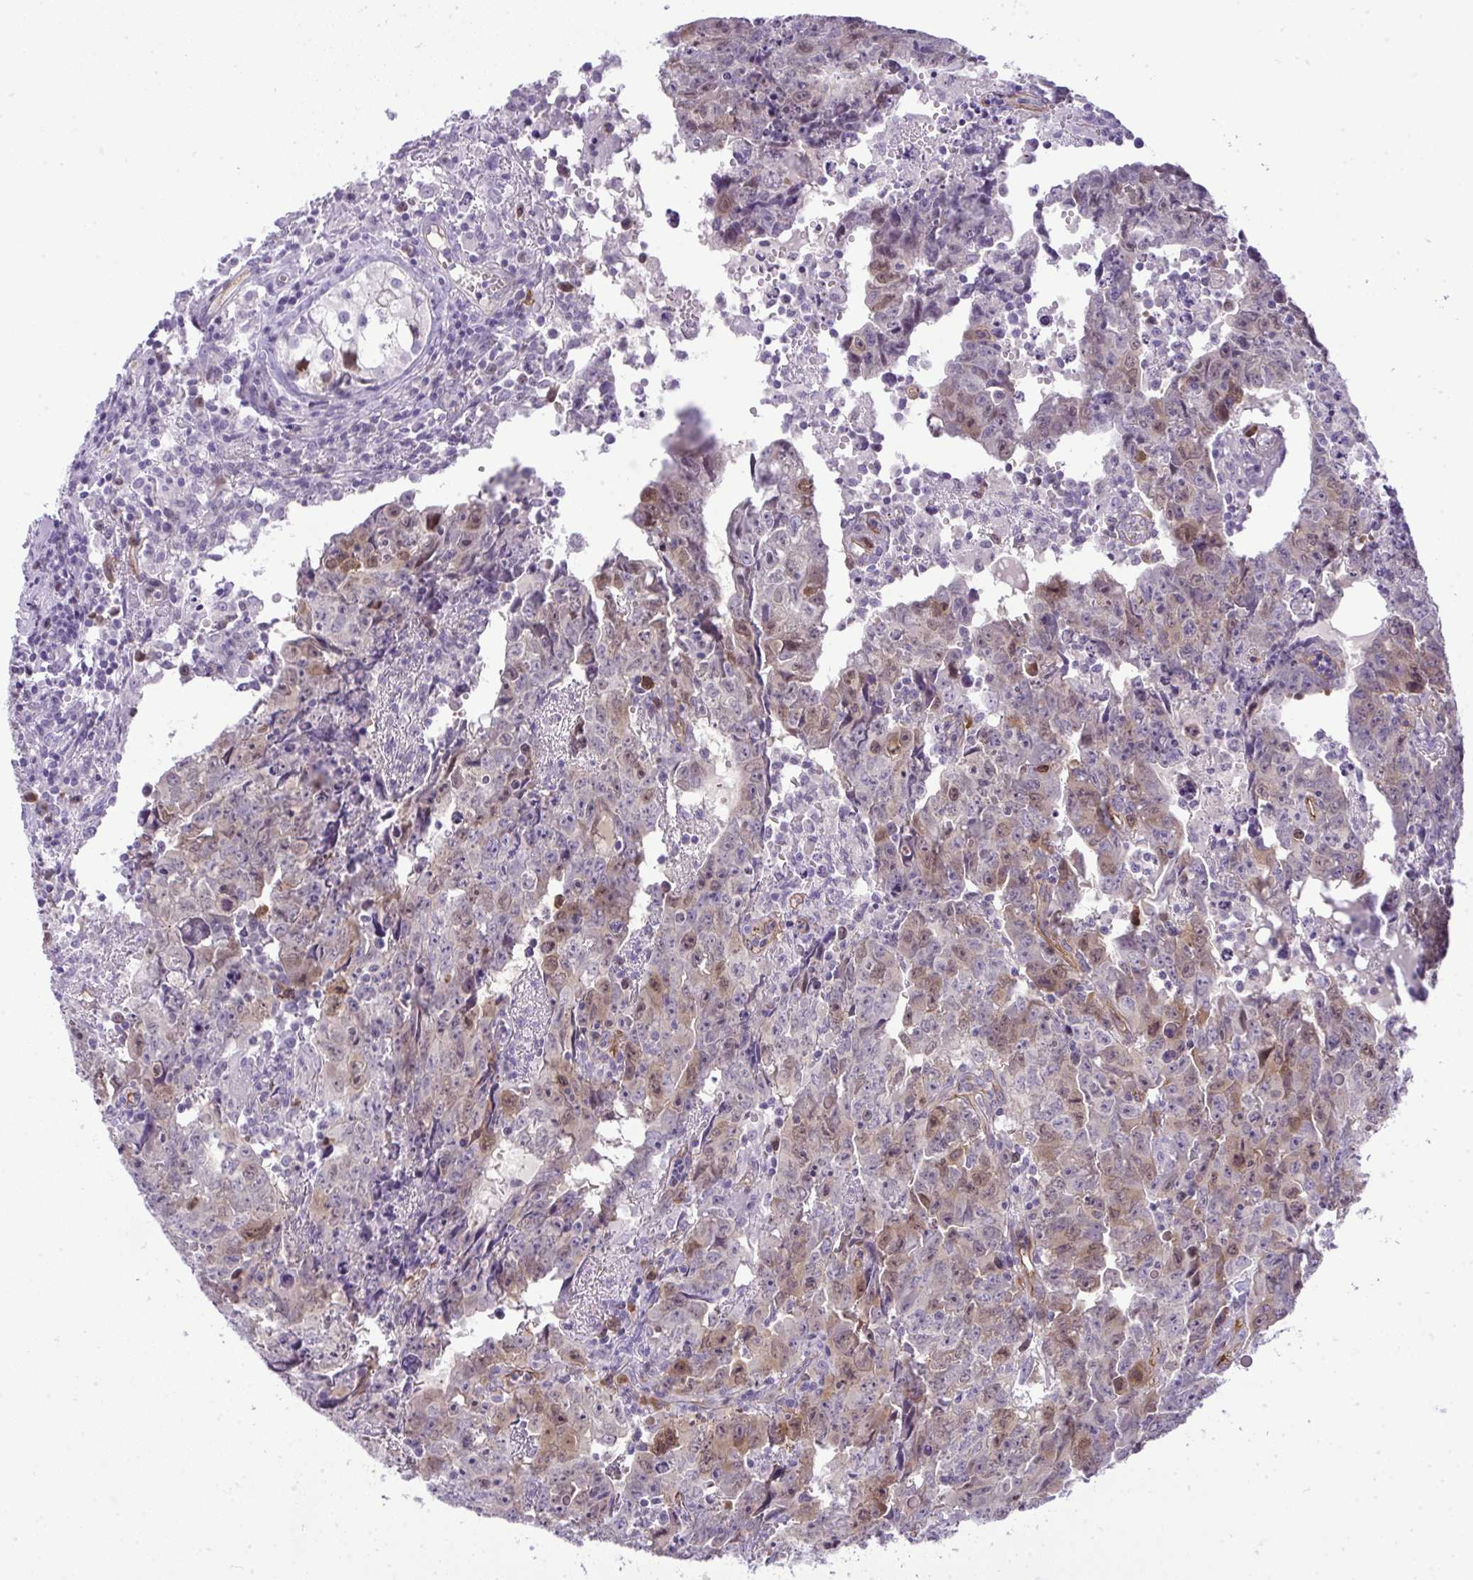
{"staining": {"intensity": "weak", "quantity": "<25%", "location": "cytoplasmic/membranous"}, "tissue": "testis cancer", "cell_type": "Tumor cells", "image_type": "cancer", "snomed": [{"axis": "morphology", "description": "Carcinoma, Embryonal, NOS"}, {"axis": "topography", "description": "Testis"}], "caption": "Immunohistochemistry (IHC) image of neoplastic tissue: testis cancer stained with DAB (3,3'-diaminobenzidine) reveals no significant protein expression in tumor cells.", "gene": "UBE2S", "patient": {"sex": "male", "age": 22}}